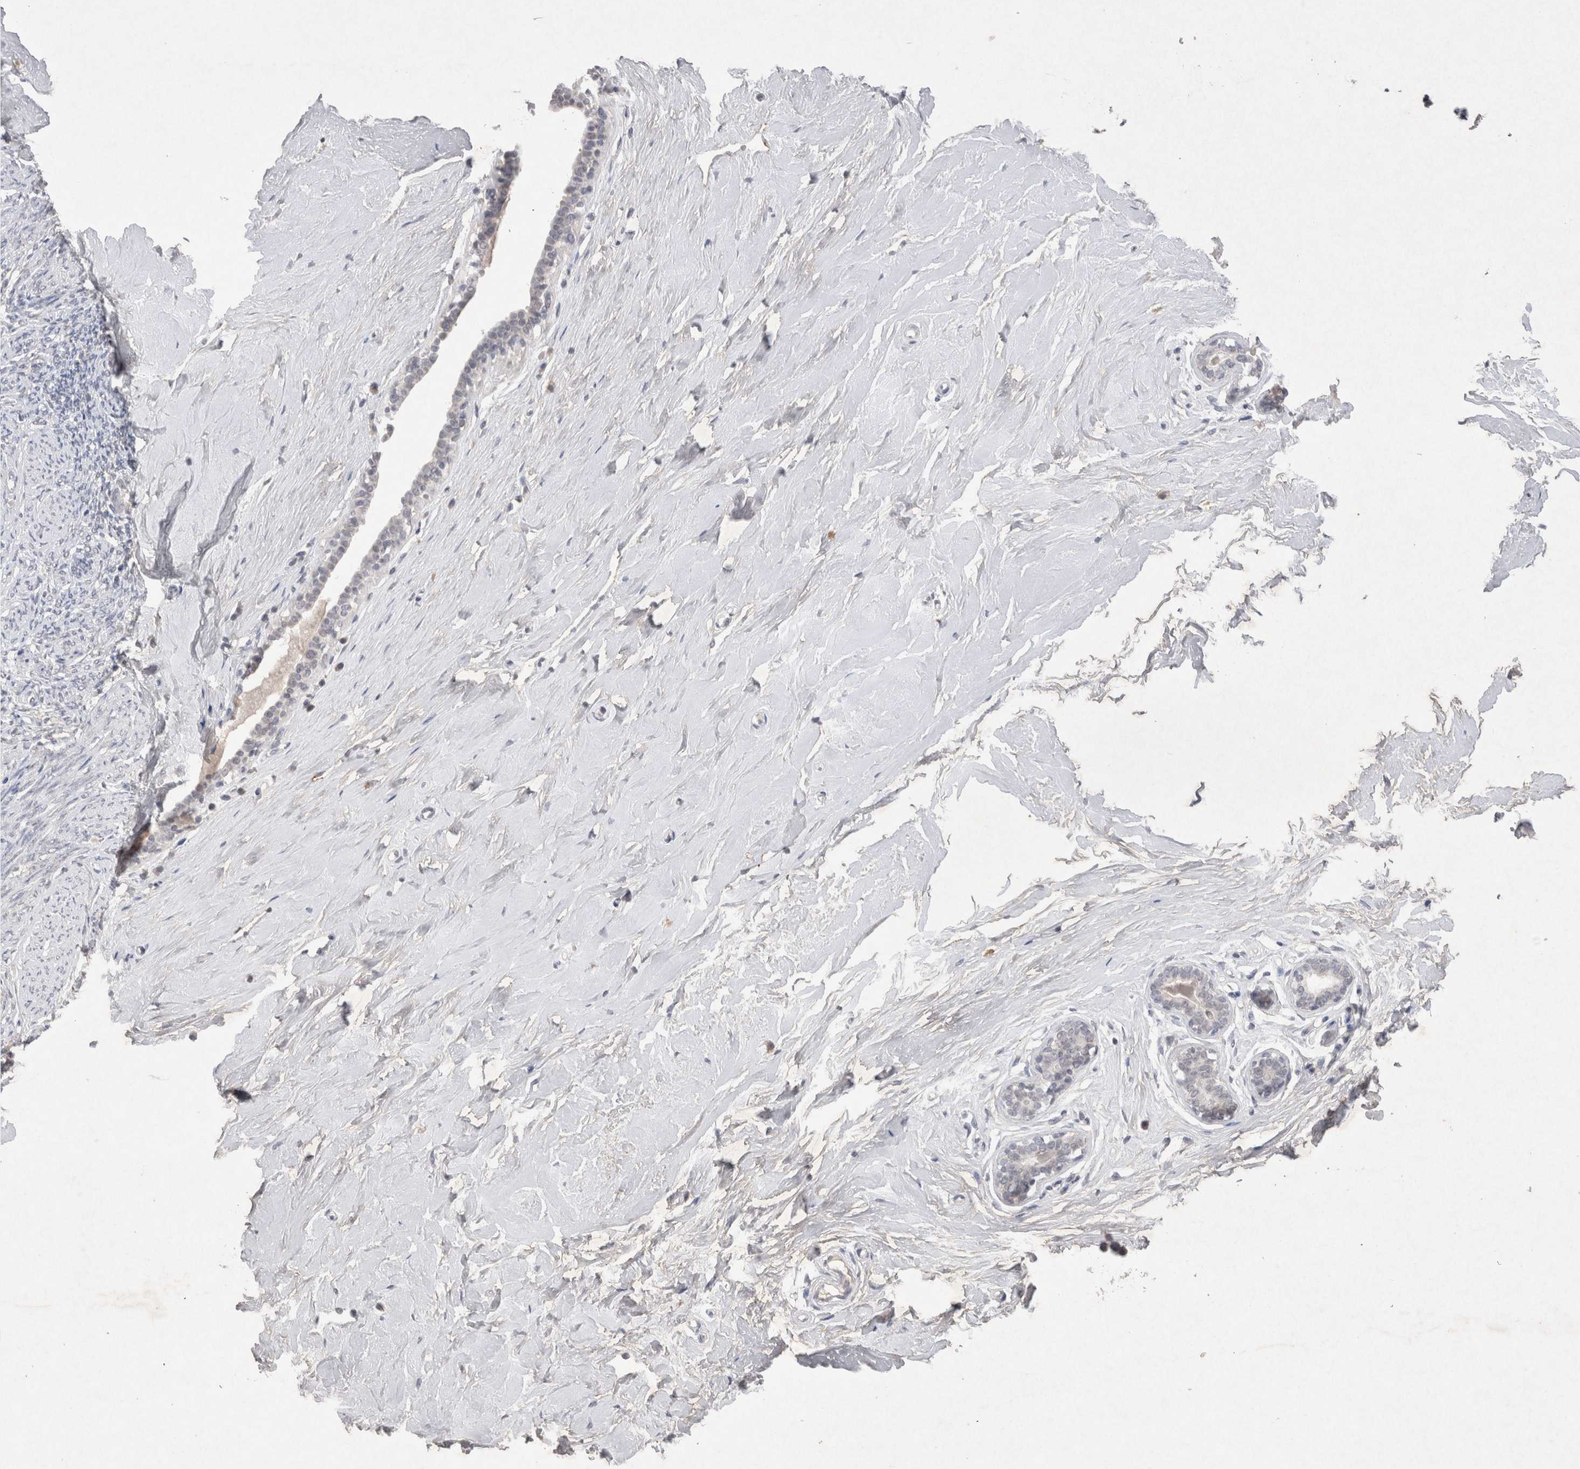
{"staining": {"intensity": "negative", "quantity": "none", "location": "none"}, "tissue": "breast", "cell_type": "Adipocytes", "image_type": "normal", "snomed": [{"axis": "morphology", "description": "Normal tissue, NOS"}, {"axis": "topography", "description": "Breast"}], "caption": "Immunohistochemical staining of normal breast exhibits no significant positivity in adipocytes.", "gene": "LYVE1", "patient": {"sex": "female", "age": 23}}